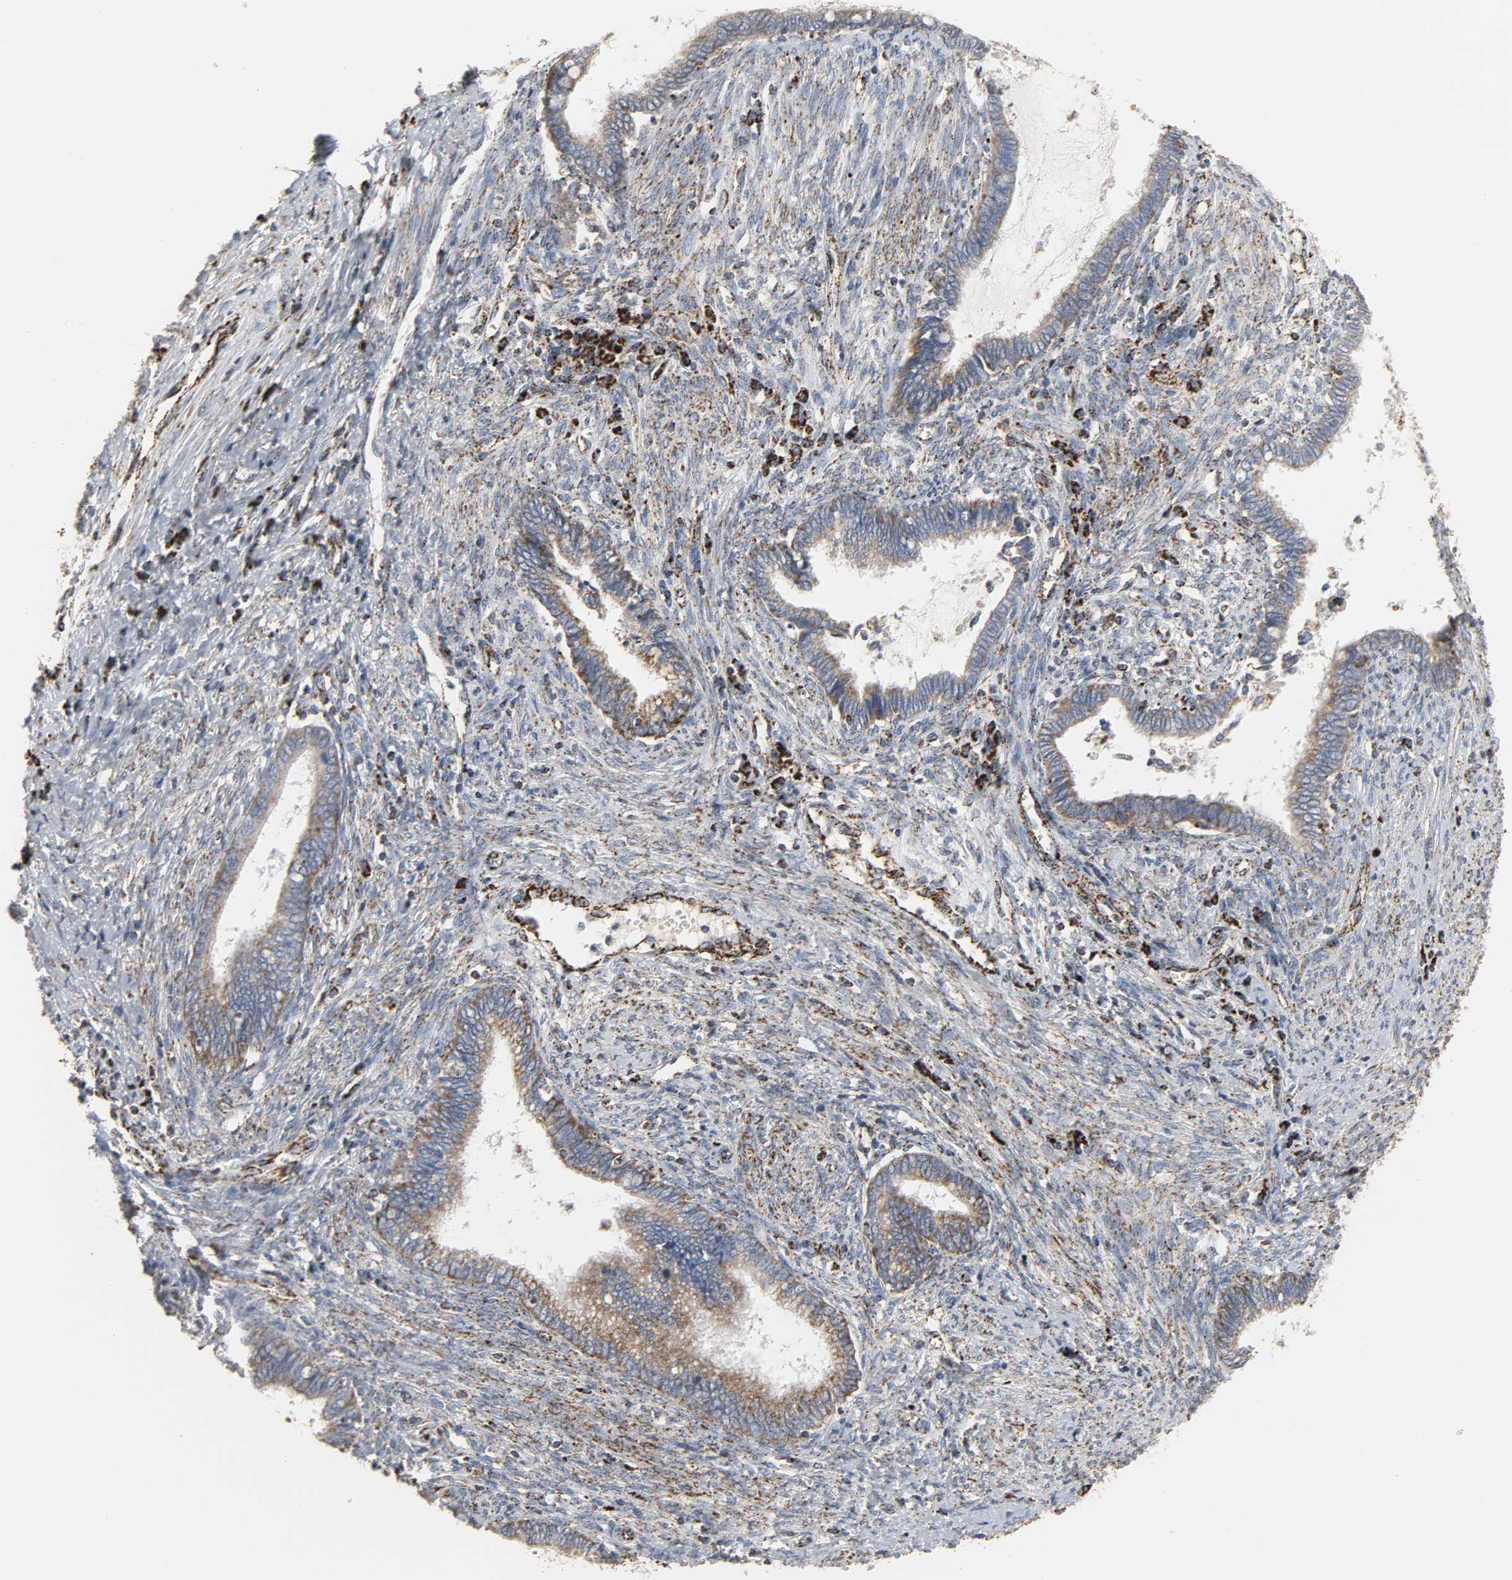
{"staining": {"intensity": "moderate", "quantity": ">75%", "location": "cytoplasmic/membranous"}, "tissue": "cervical cancer", "cell_type": "Tumor cells", "image_type": "cancer", "snomed": [{"axis": "morphology", "description": "Adenocarcinoma, NOS"}, {"axis": "topography", "description": "Cervix"}], "caption": "Tumor cells demonstrate medium levels of moderate cytoplasmic/membranous positivity in about >75% of cells in cervical adenocarcinoma.", "gene": "ACAT1", "patient": {"sex": "female", "age": 44}}